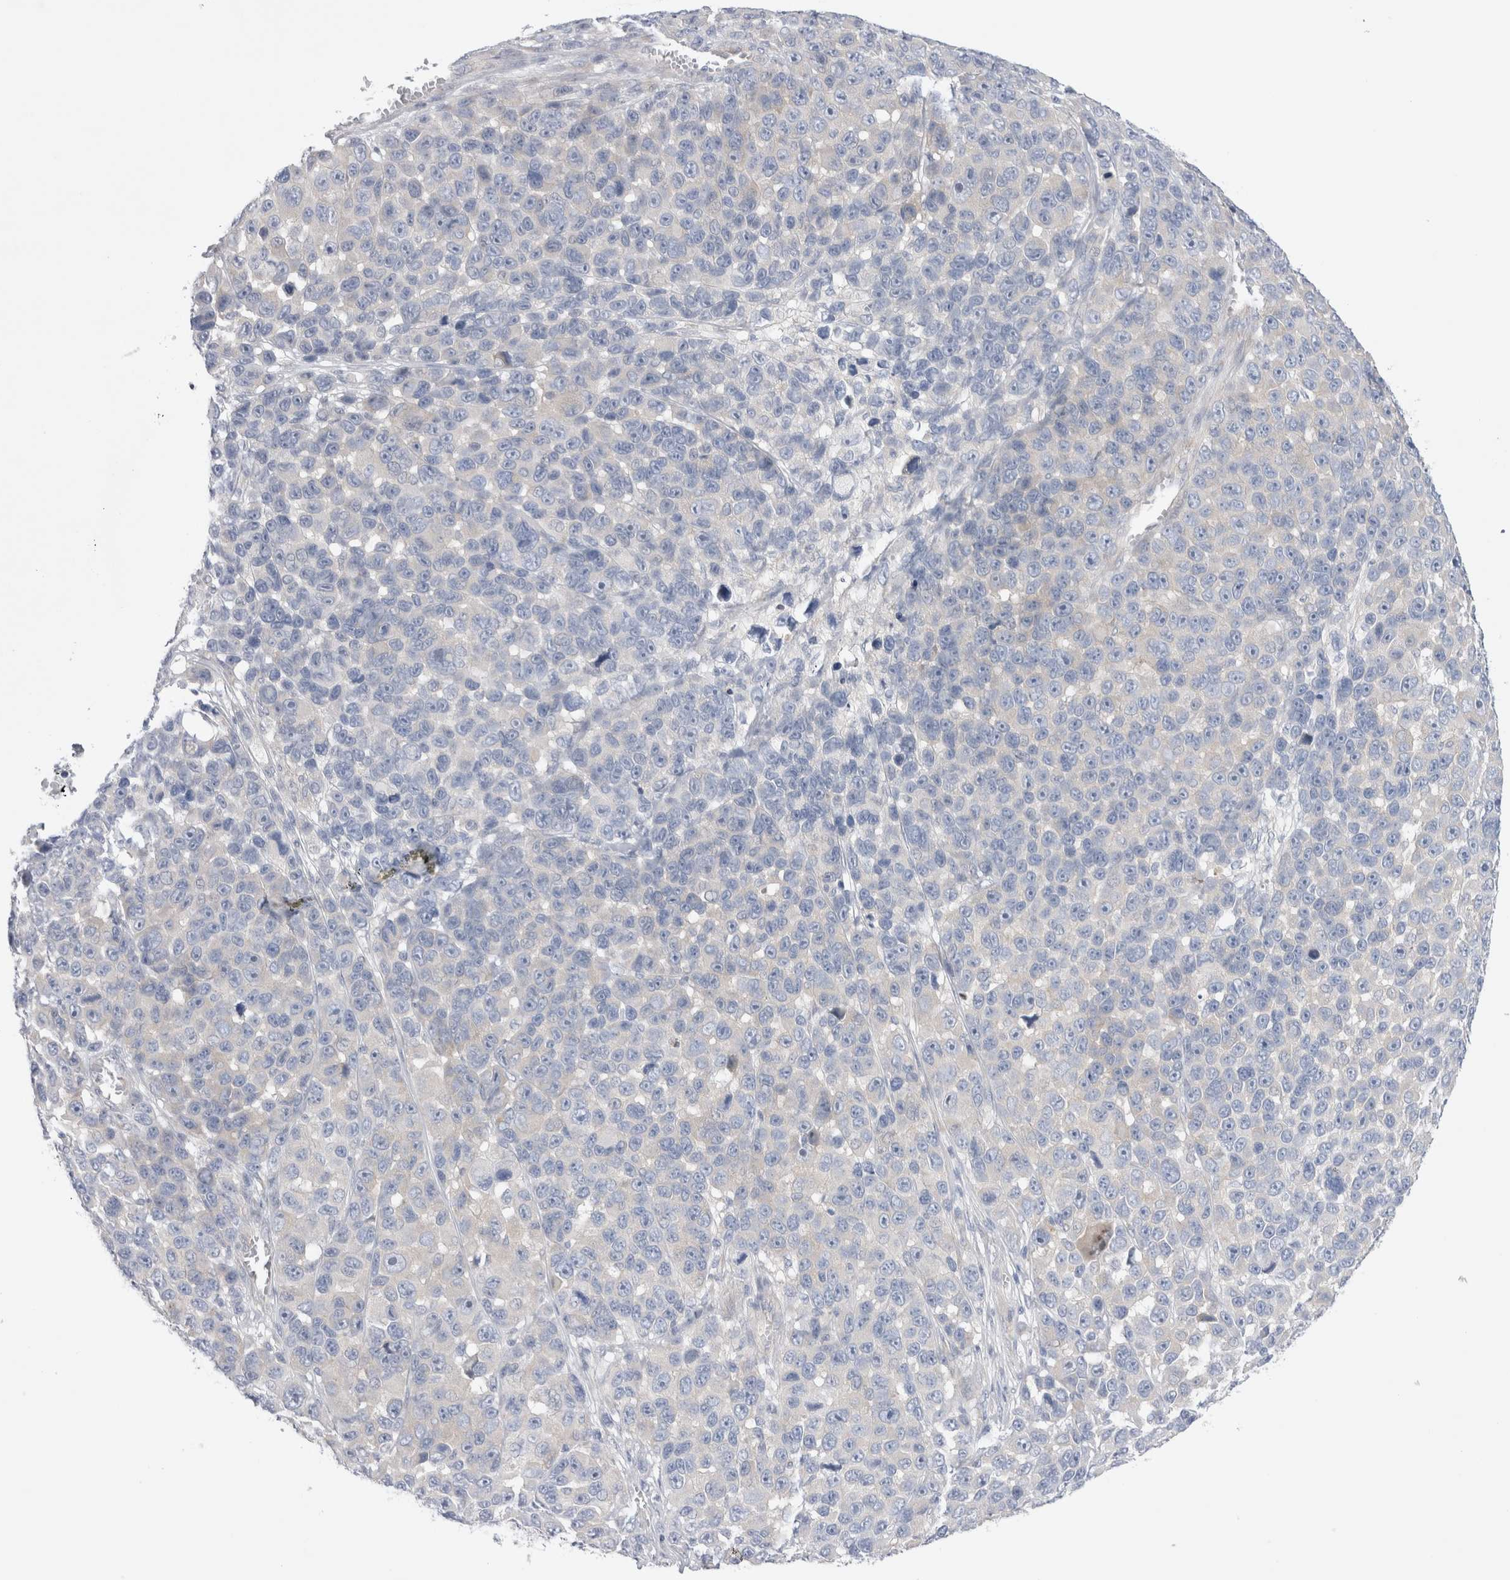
{"staining": {"intensity": "negative", "quantity": "none", "location": "none"}, "tissue": "melanoma", "cell_type": "Tumor cells", "image_type": "cancer", "snomed": [{"axis": "morphology", "description": "Malignant melanoma, NOS"}, {"axis": "topography", "description": "Skin"}], "caption": "Malignant melanoma was stained to show a protein in brown. There is no significant expression in tumor cells.", "gene": "RBM12B", "patient": {"sex": "male", "age": 53}}